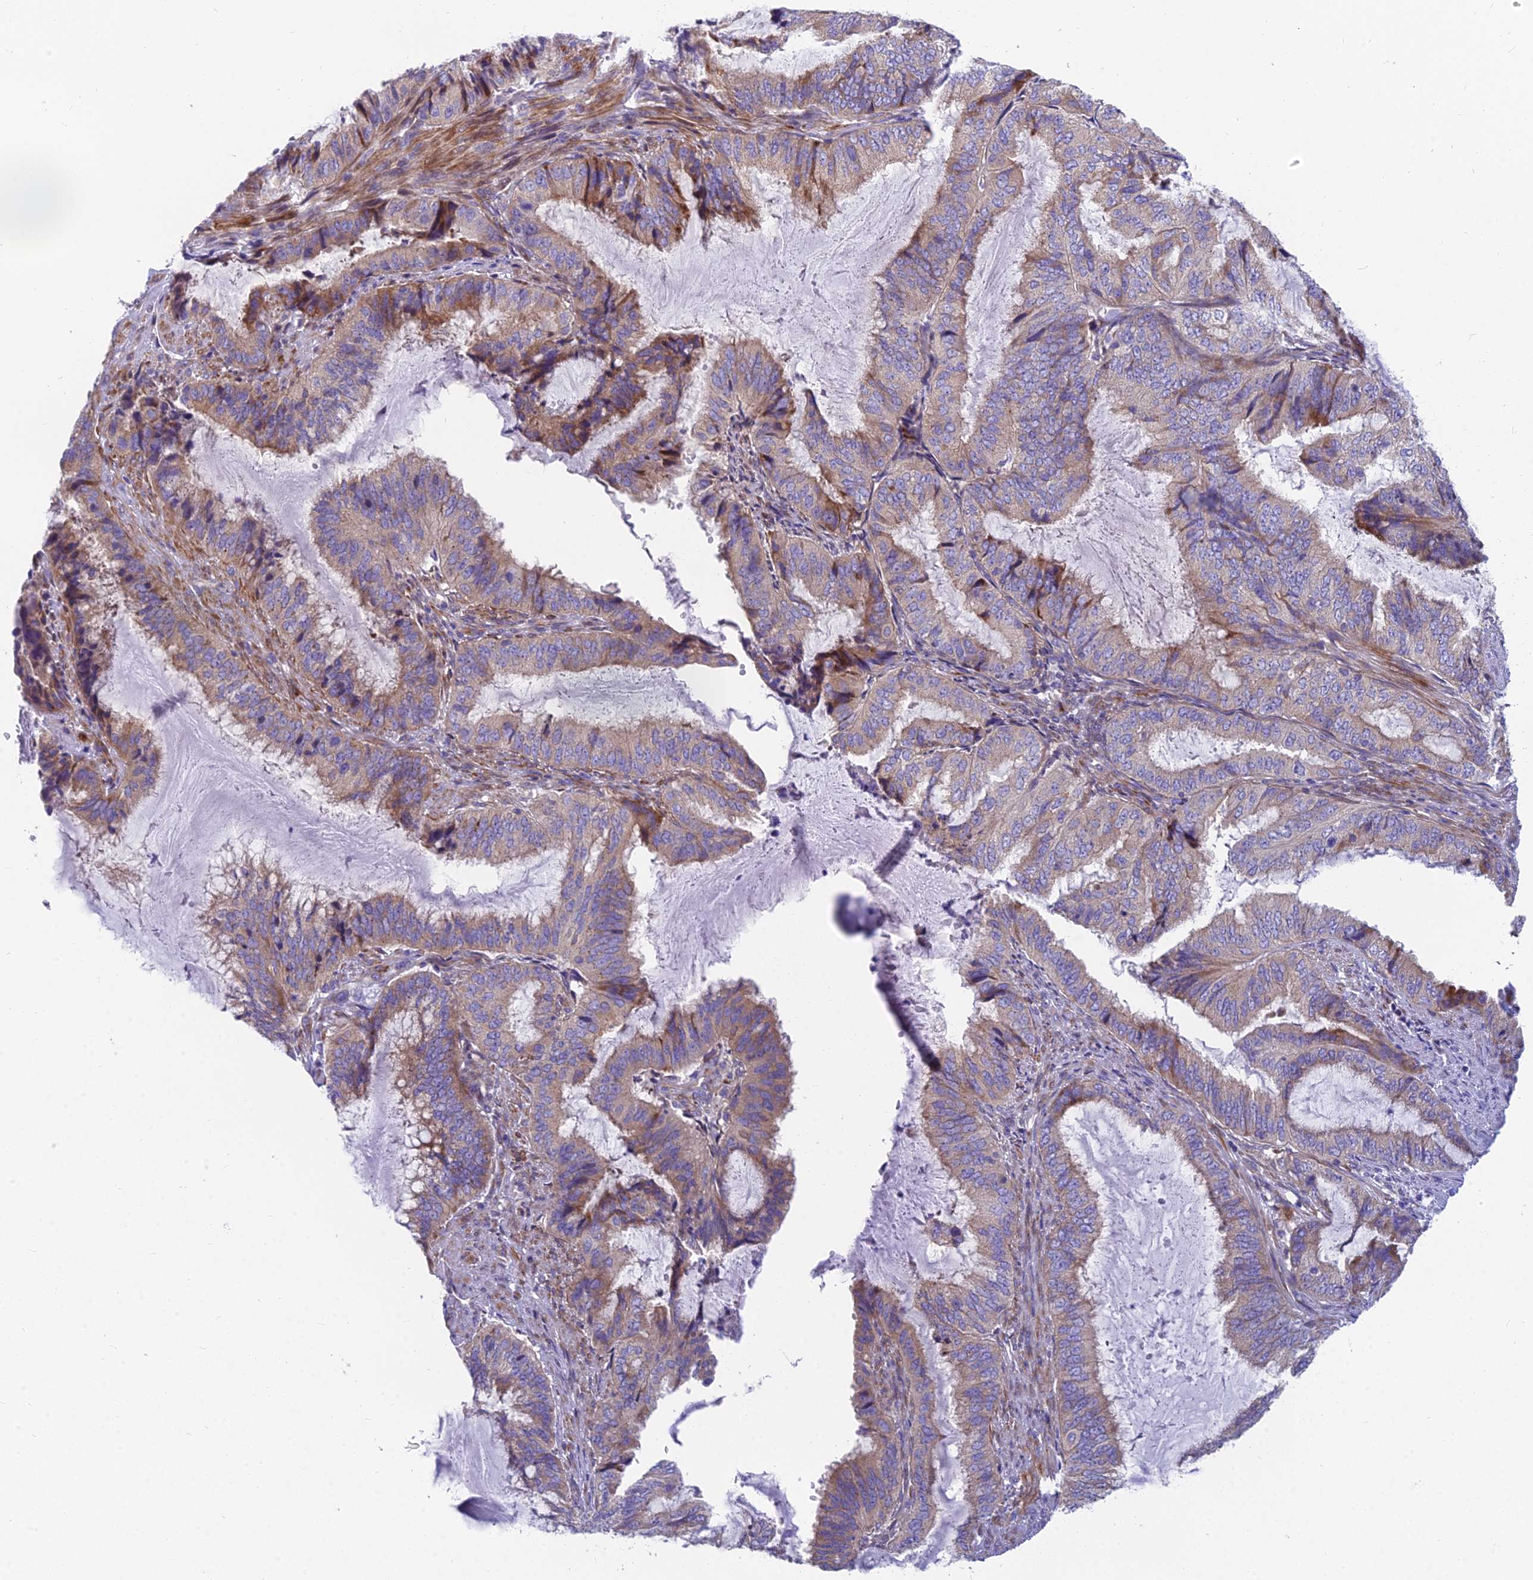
{"staining": {"intensity": "moderate", "quantity": "<25%", "location": "cytoplasmic/membranous"}, "tissue": "endometrial cancer", "cell_type": "Tumor cells", "image_type": "cancer", "snomed": [{"axis": "morphology", "description": "Adenocarcinoma, NOS"}, {"axis": "topography", "description": "Endometrium"}], "caption": "The image reveals staining of endometrial cancer, revealing moderate cytoplasmic/membranous protein staining (brown color) within tumor cells.", "gene": "MVB12A", "patient": {"sex": "female", "age": 51}}